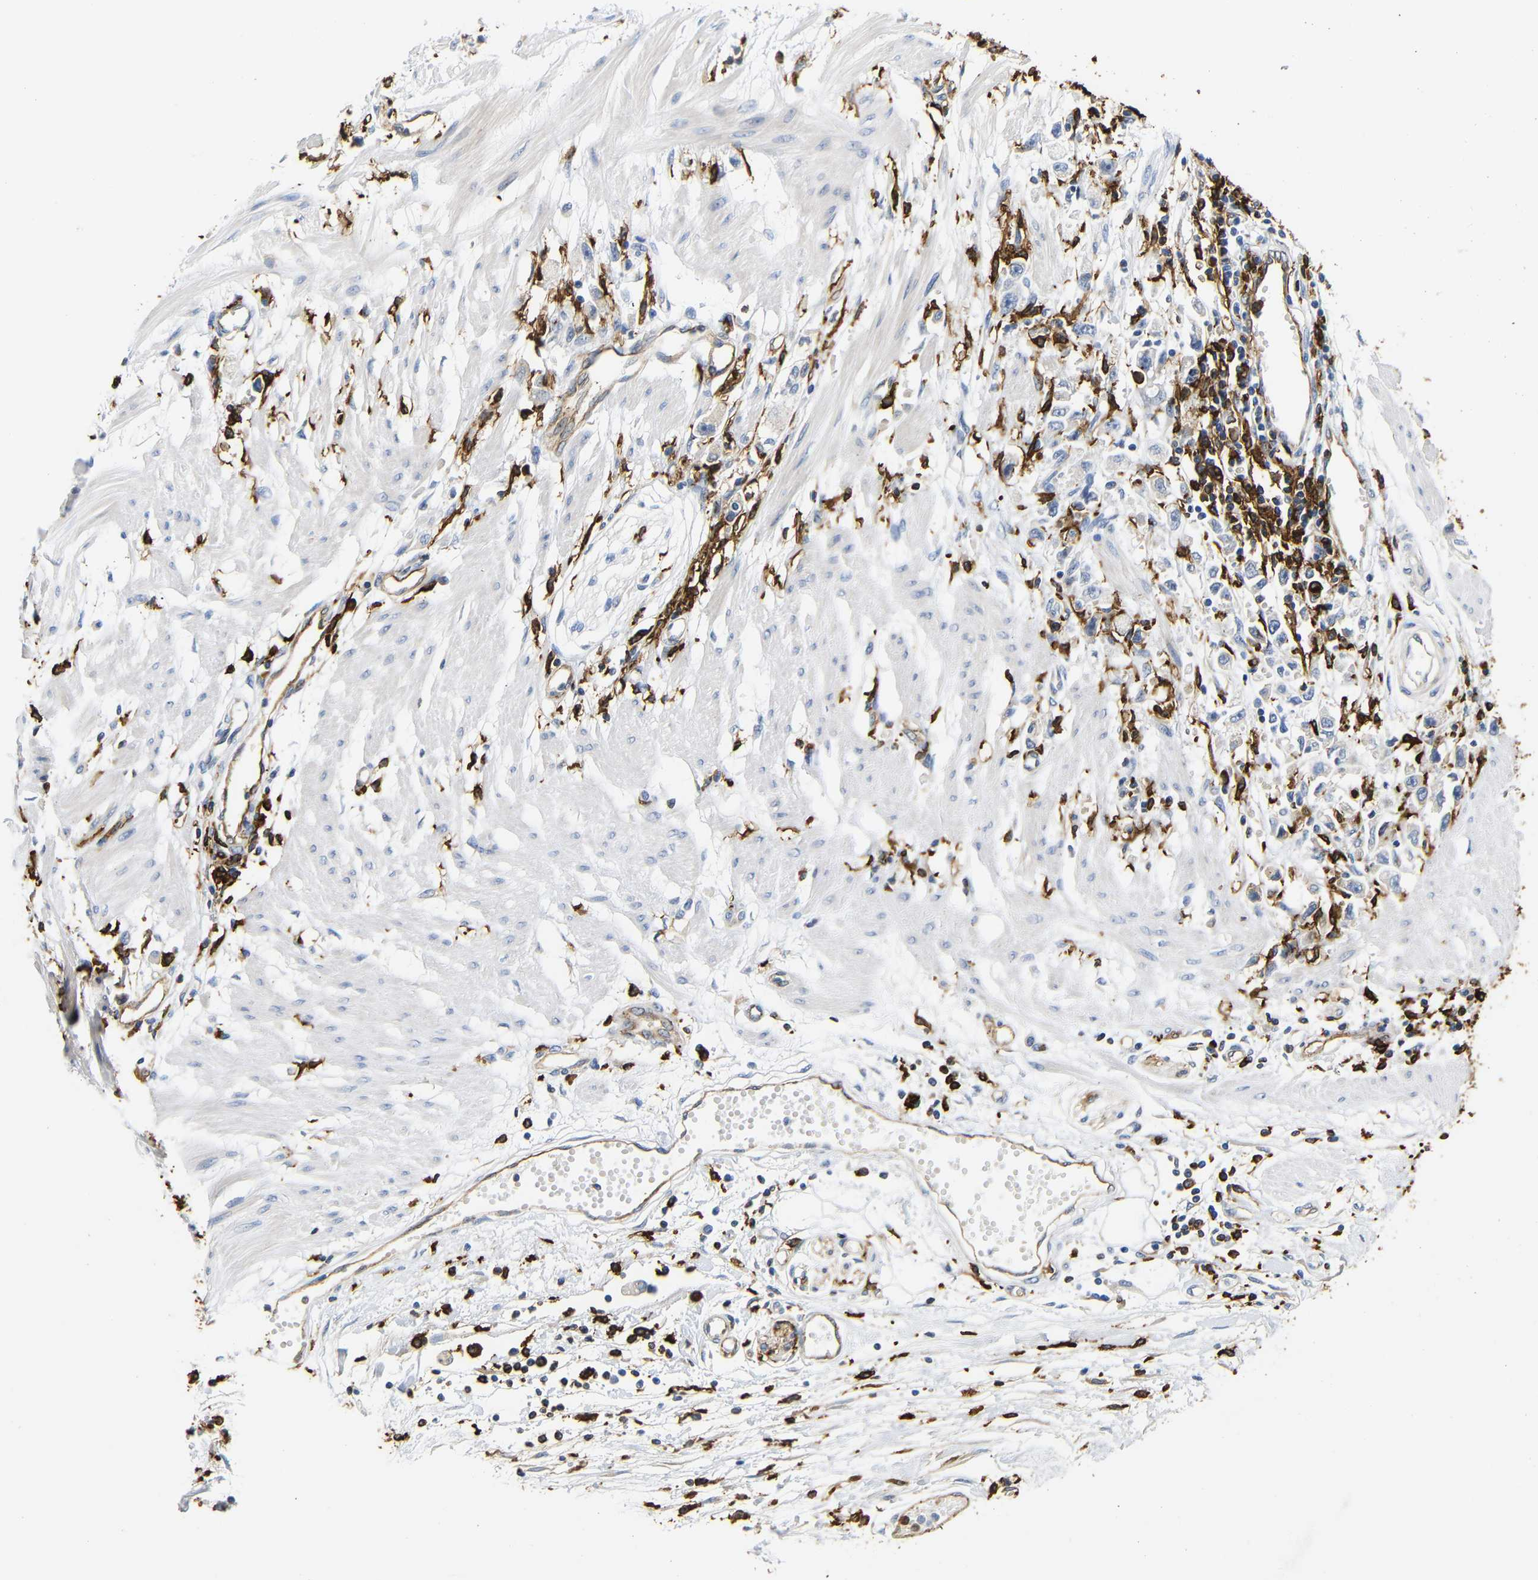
{"staining": {"intensity": "negative", "quantity": "none", "location": "none"}, "tissue": "stomach cancer", "cell_type": "Tumor cells", "image_type": "cancer", "snomed": [{"axis": "morphology", "description": "Adenocarcinoma, NOS"}, {"axis": "topography", "description": "Stomach"}], "caption": "High power microscopy image of an immunohistochemistry (IHC) micrograph of stomach cancer (adenocarcinoma), revealing no significant expression in tumor cells.", "gene": "HLA-DQB1", "patient": {"sex": "female", "age": 59}}